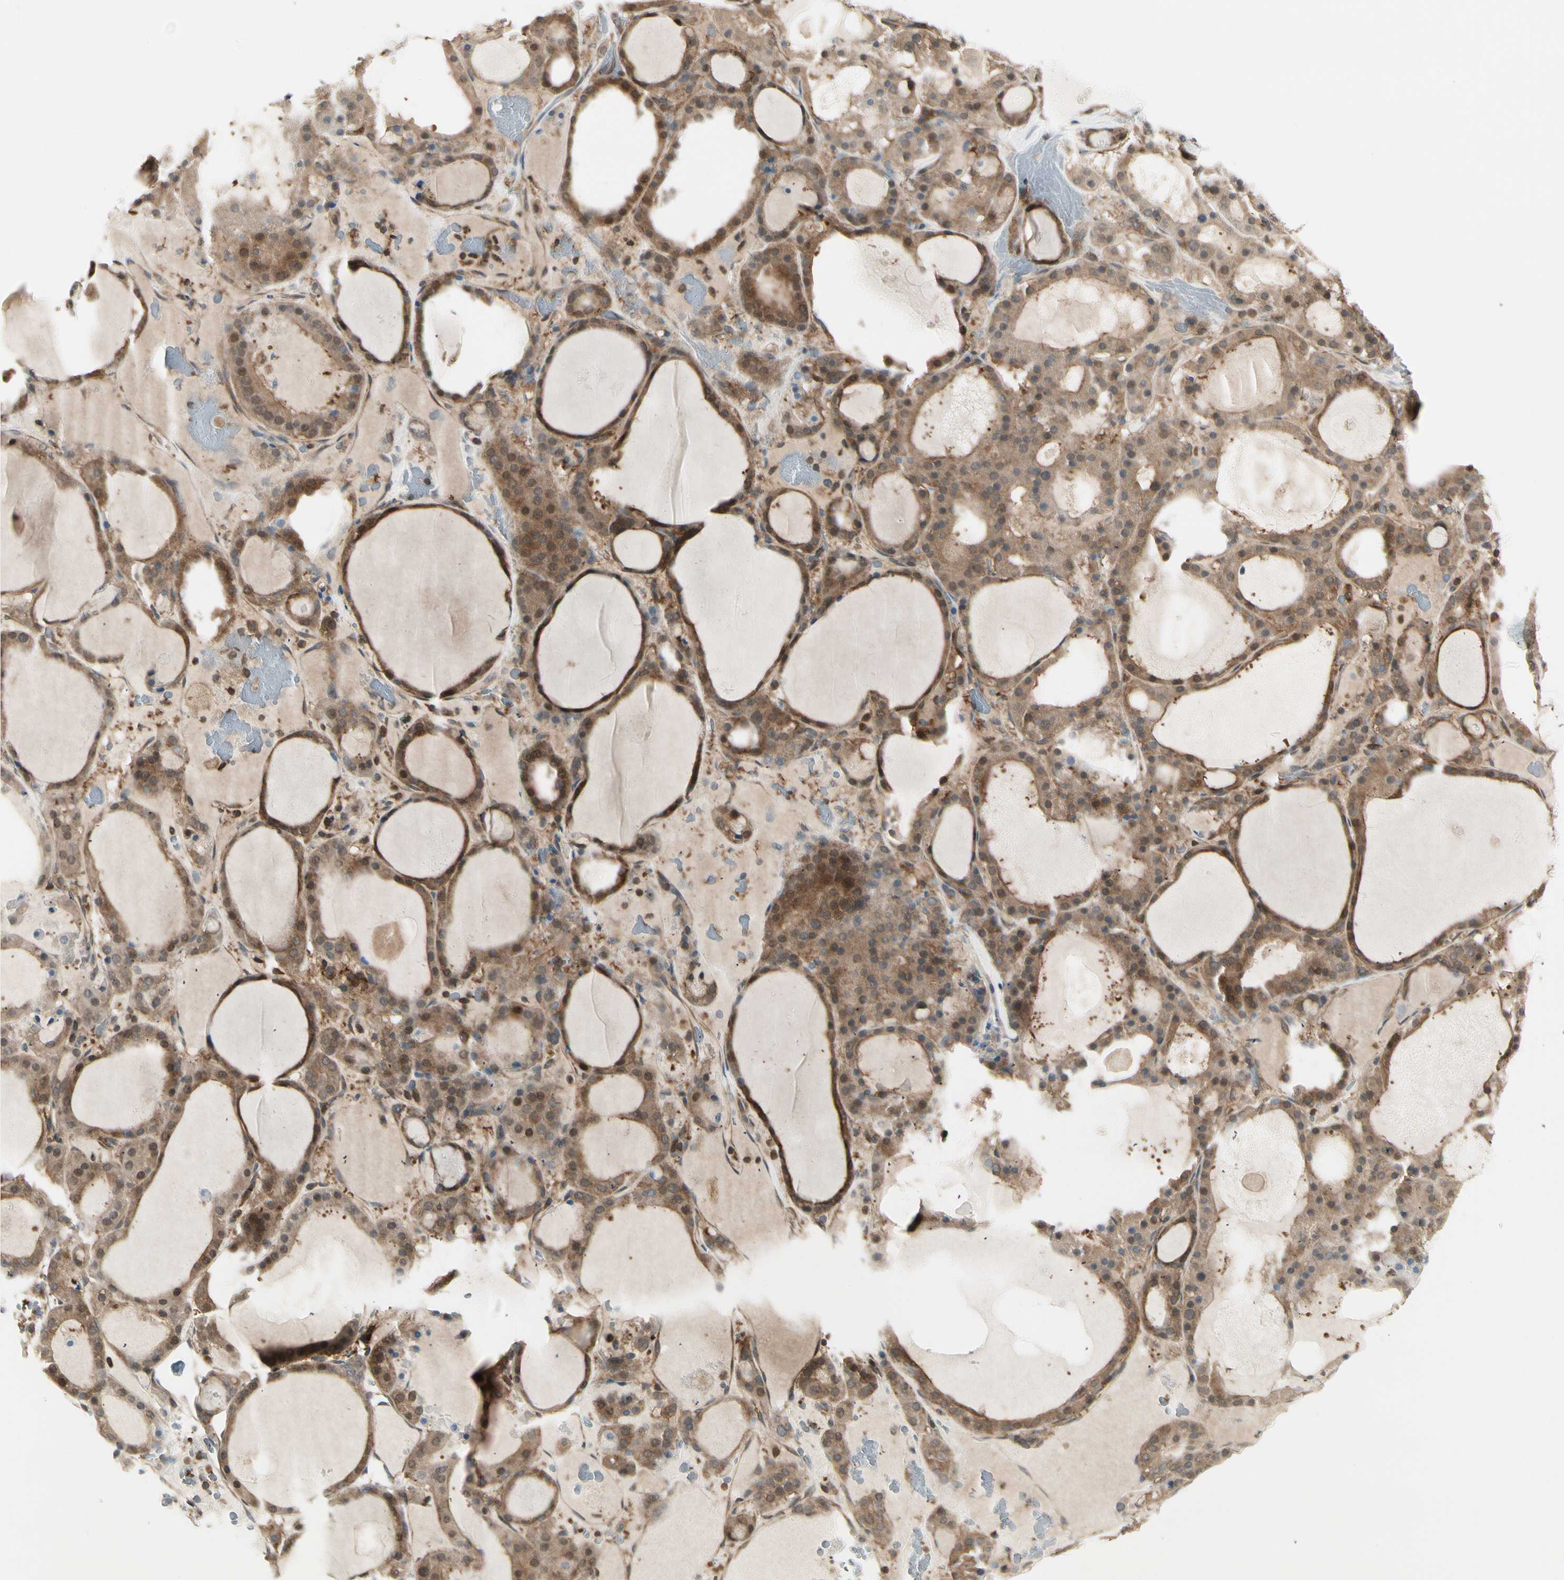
{"staining": {"intensity": "strong", "quantity": ">75%", "location": "cytoplasmic/membranous"}, "tissue": "thyroid gland", "cell_type": "Glandular cells", "image_type": "normal", "snomed": [{"axis": "morphology", "description": "Normal tissue, NOS"}, {"axis": "morphology", "description": "Carcinoma, NOS"}, {"axis": "topography", "description": "Thyroid gland"}], "caption": "Thyroid gland stained with immunohistochemistry reveals strong cytoplasmic/membranous expression in approximately >75% of glandular cells.", "gene": "OXSR1", "patient": {"sex": "female", "age": 86}}